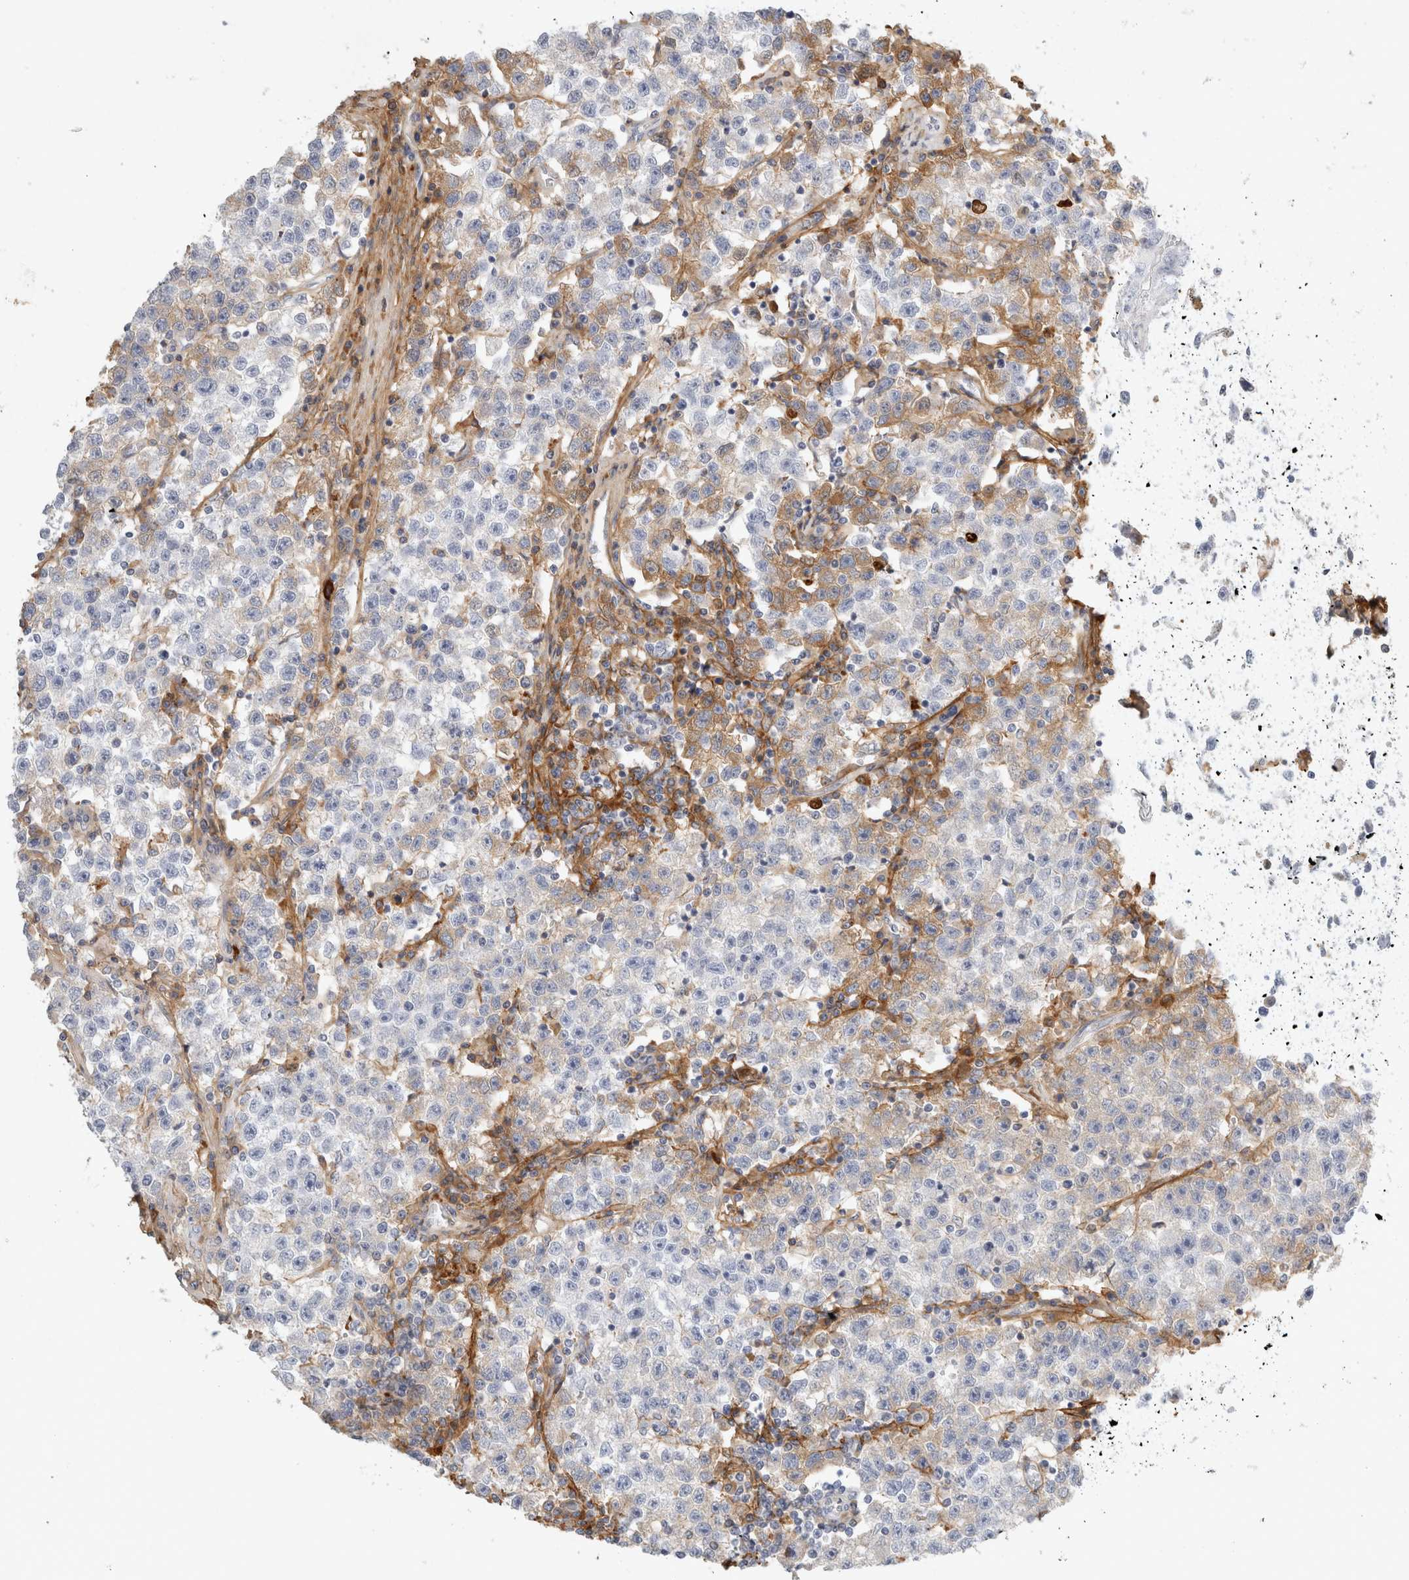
{"staining": {"intensity": "weak", "quantity": "<25%", "location": "cytoplasmic/membranous"}, "tissue": "testis cancer", "cell_type": "Tumor cells", "image_type": "cancer", "snomed": [{"axis": "morphology", "description": "Seminoma, NOS"}, {"axis": "topography", "description": "Testis"}], "caption": "Testis cancer was stained to show a protein in brown. There is no significant positivity in tumor cells.", "gene": "FGL2", "patient": {"sex": "male", "age": 22}}